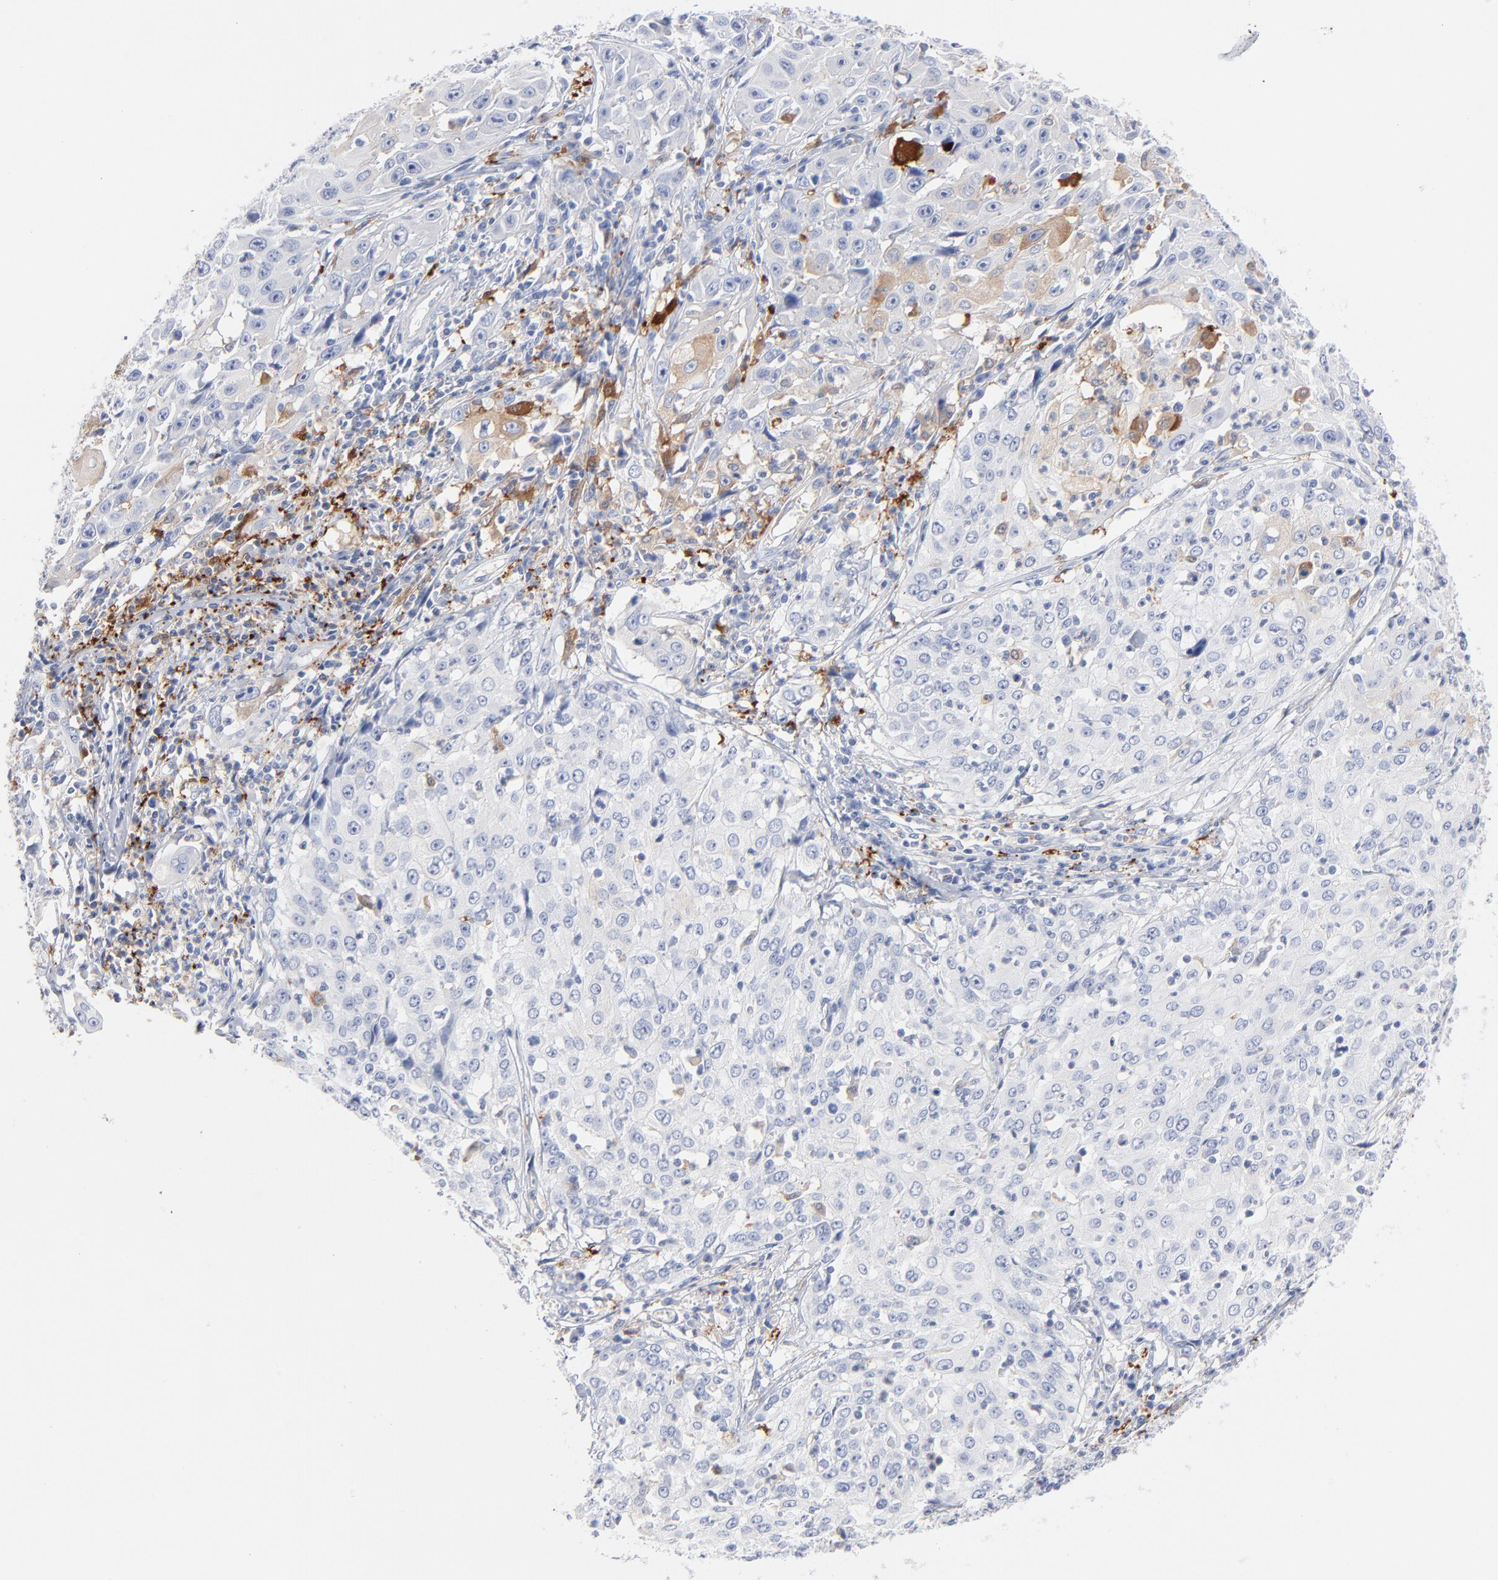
{"staining": {"intensity": "weak", "quantity": "<25%", "location": "cytoplasmic/membranous"}, "tissue": "cervical cancer", "cell_type": "Tumor cells", "image_type": "cancer", "snomed": [{"axis": "morphology", "description": "Squamous cell carcinoma, NOS"}, {"axis": "topography", "description": "Cervix"}], "caption": "Immunohistochemical staining of human cervical cancer (squamous cell carcinoma) demonstrates no significant positivity in tumor cells.", "gene": "IFIT2", "patient": {"sex": "female", "age": 39}}